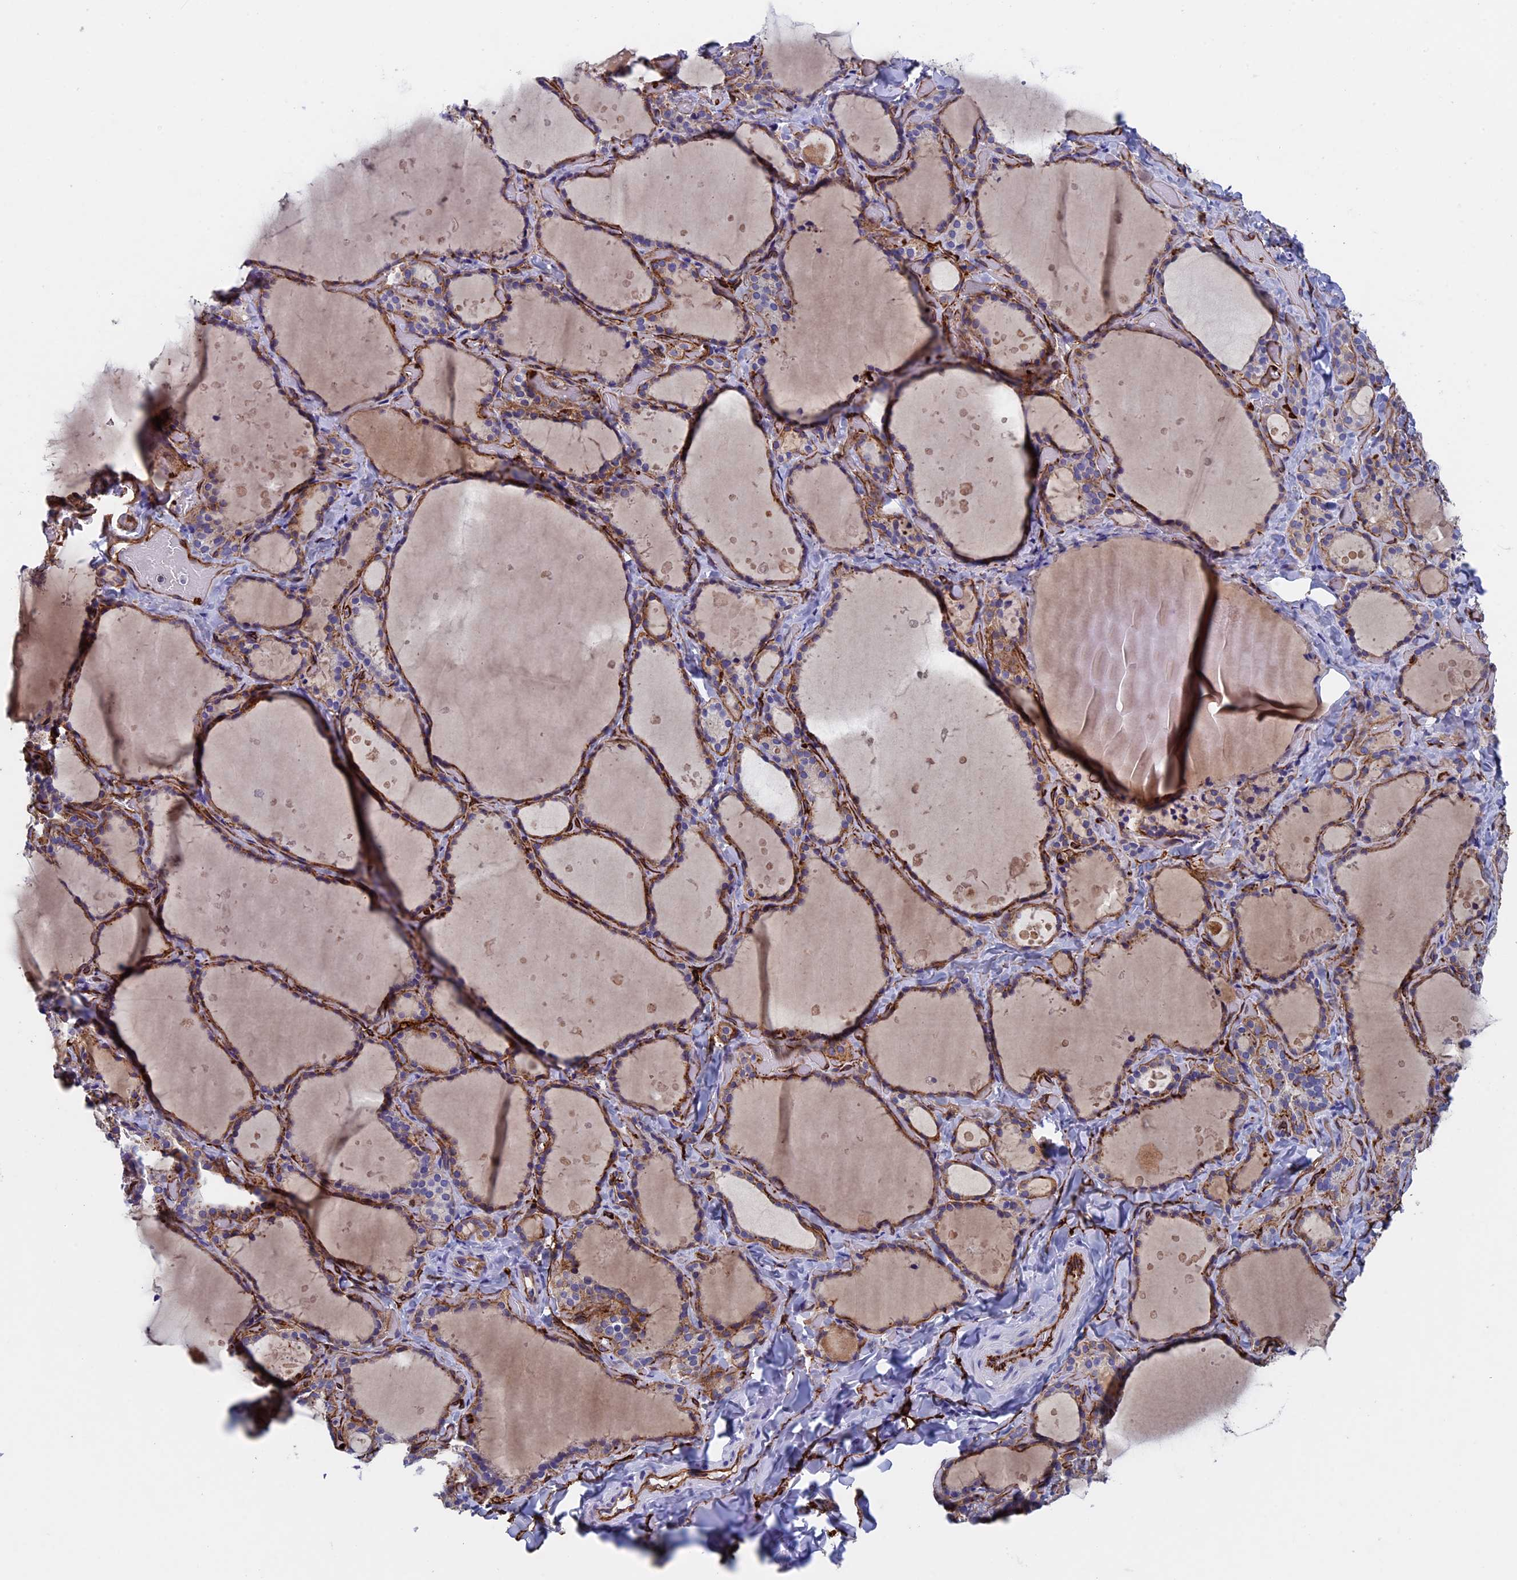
{"staining": {"intensity": "moderate", "quantity": "25%-75%", "location": "cytoplasmic/membranous"}, "tissue": "thyroid gland", "cell_type": "Glandular cells", "image_type": "normal", "snomed": [{"axis": "morphology", "description": "Normal tissue, NOS"}, {"axis": "topography", "description": "Thyroid gland"}], "caption": "Glandular cells reveal medium levels of moderate cytoplasmic/membranous positivity in about 25%-75% of cells in normal human thyroid gland. Immunohistochemistry stains the protein in brown and the nuclei are stained blue.", "gene": "INSYN1", "patient": {"sex": "female", "age": 44}}